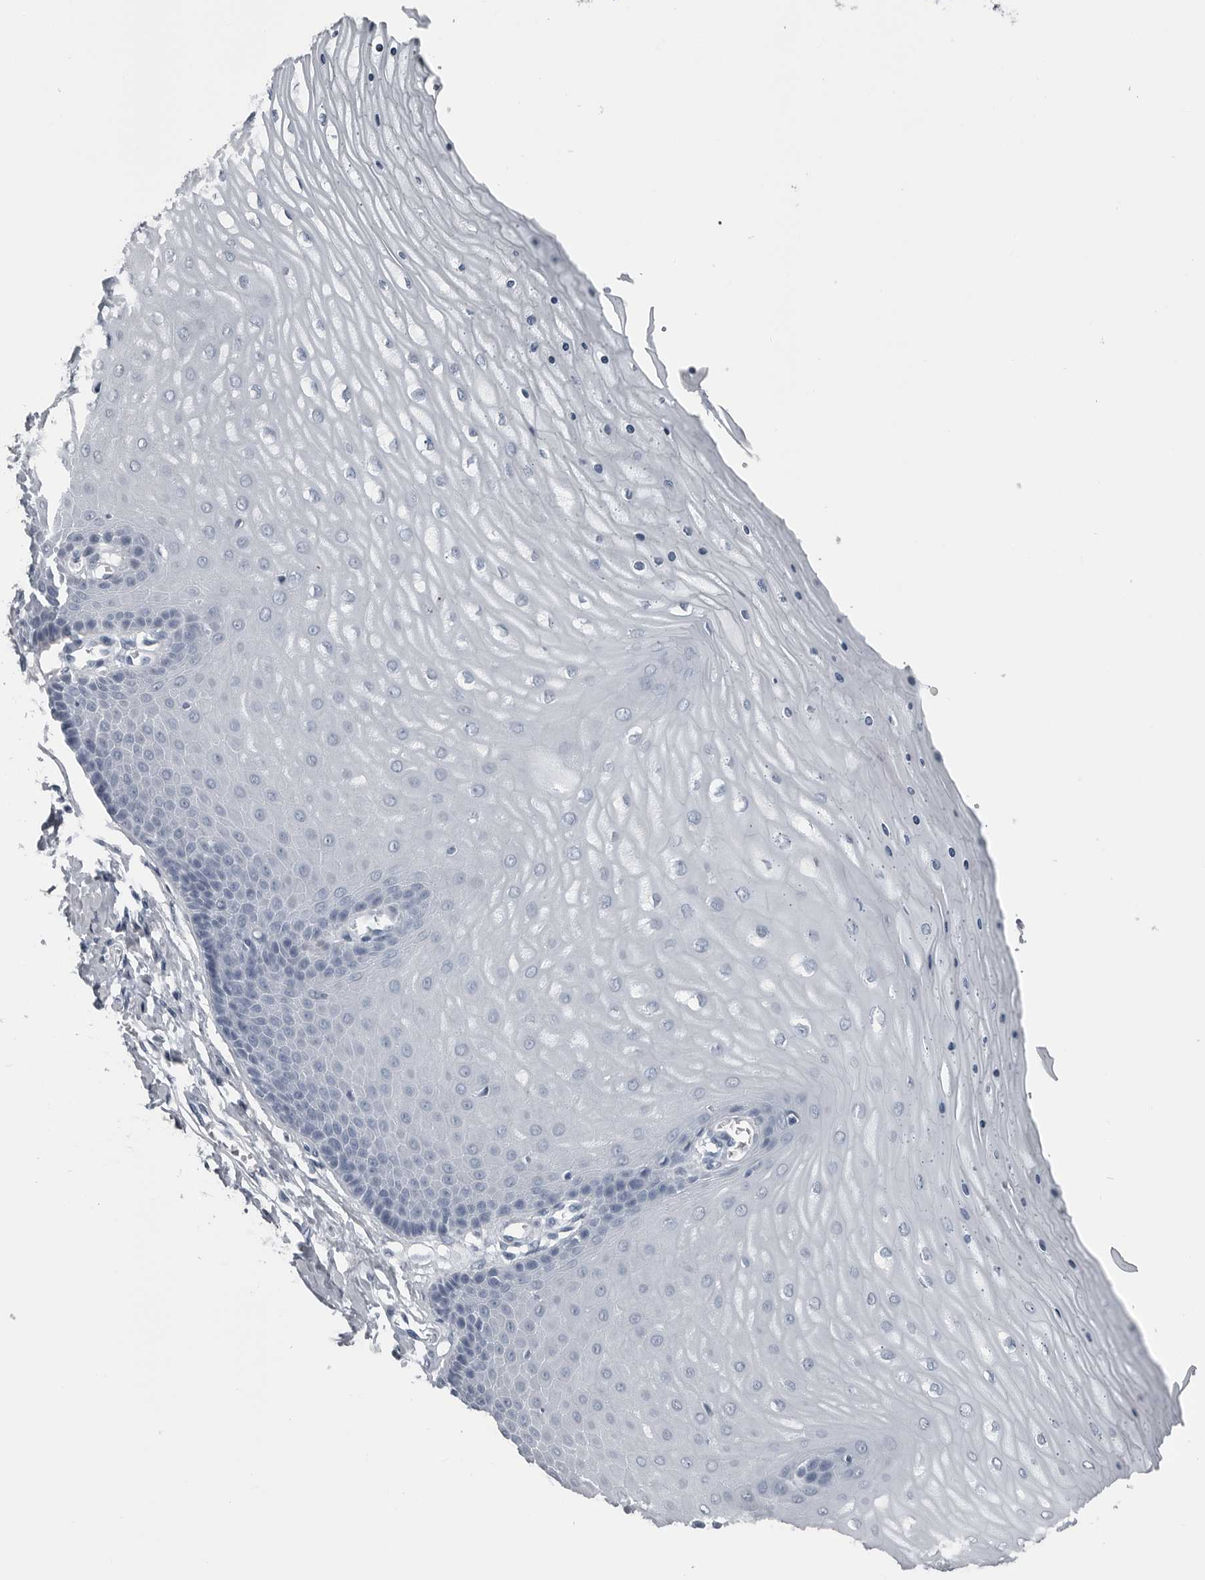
{"staining": {"intensity": "negative", "quantity": "none", "location": "none"}, "tissue": "cervix", "cell_type": "Glandular cells", "image_type": "normal", "snomed": [{"axis": "morphology", "description": "Normal tissue, NOS"}, {"axis": "topography", "description": "Cervix"}], "caption": "IHC of unremarkable cervix displays no expression in glandular cells.", "gene": "SPINK1", "patient": {"sex": "female", "age": 55}}